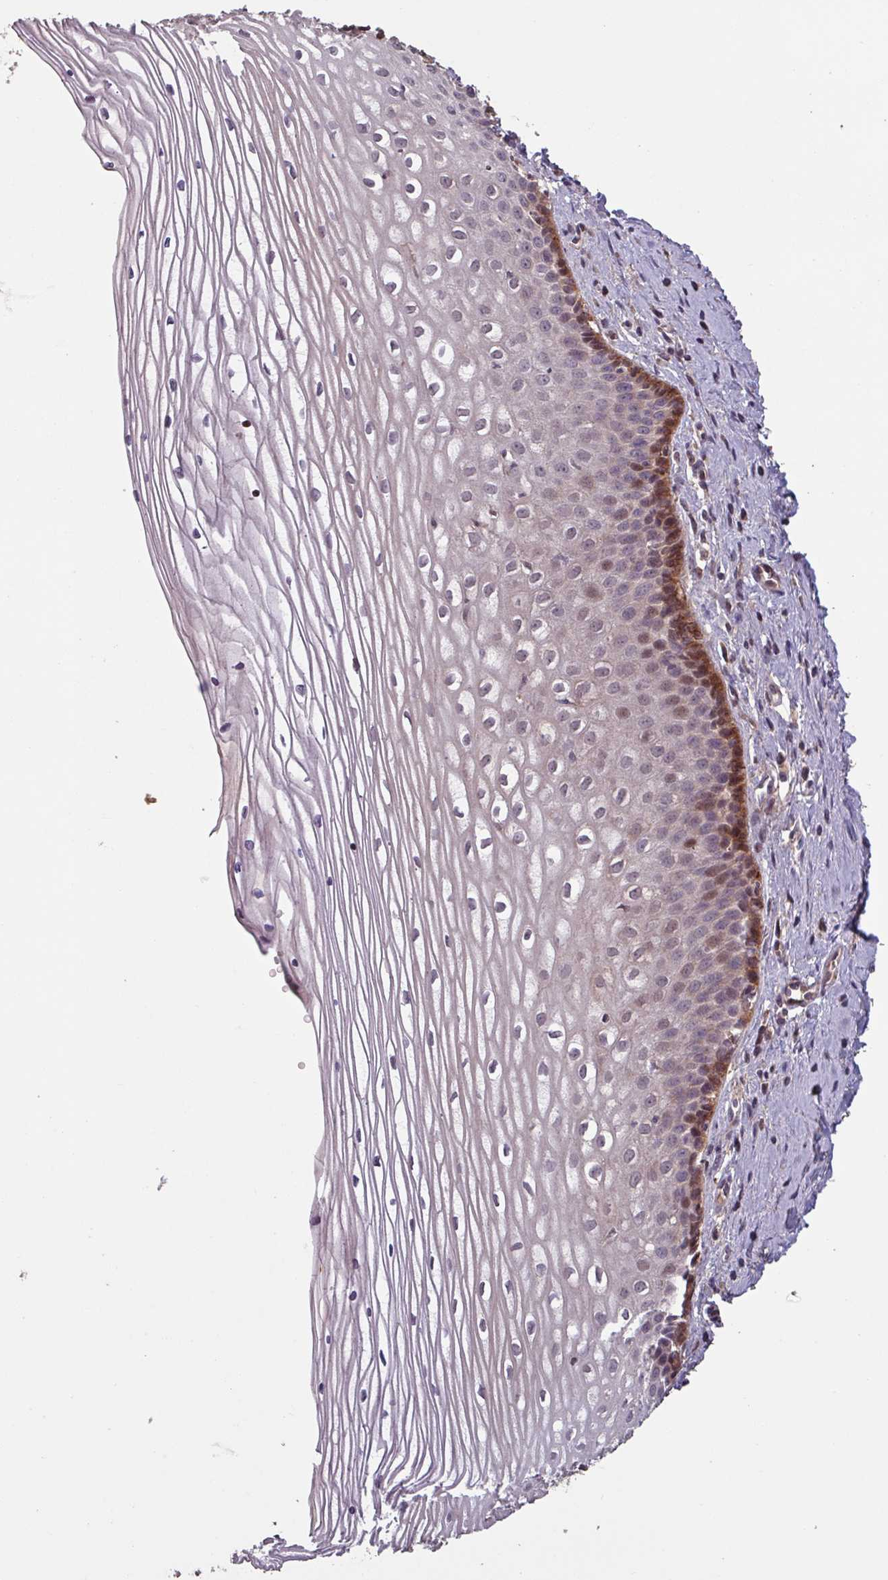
{"staining": {"intensity": "strong", "quantity": "25%-75%", "location": "cytoplasmic/membranous,nuclear"}, "tissue": "cervix", "cell_type": "Glandular cells", "image_type": "normal", "snomed": [{"axis": "morphology", "description": "Normal tissue, NOS"}, {"axis": "topography", "description": "Cervix"}], "caption": "An IHC histopathology image of unremarkable tissue is shown. Protein staining in brown shows strong cytoplasmic/membranous,nuclear positivity in cervix within glandular cells.", "gene": "TMEM88", "patient": {"sex": "female", "age": 47}}